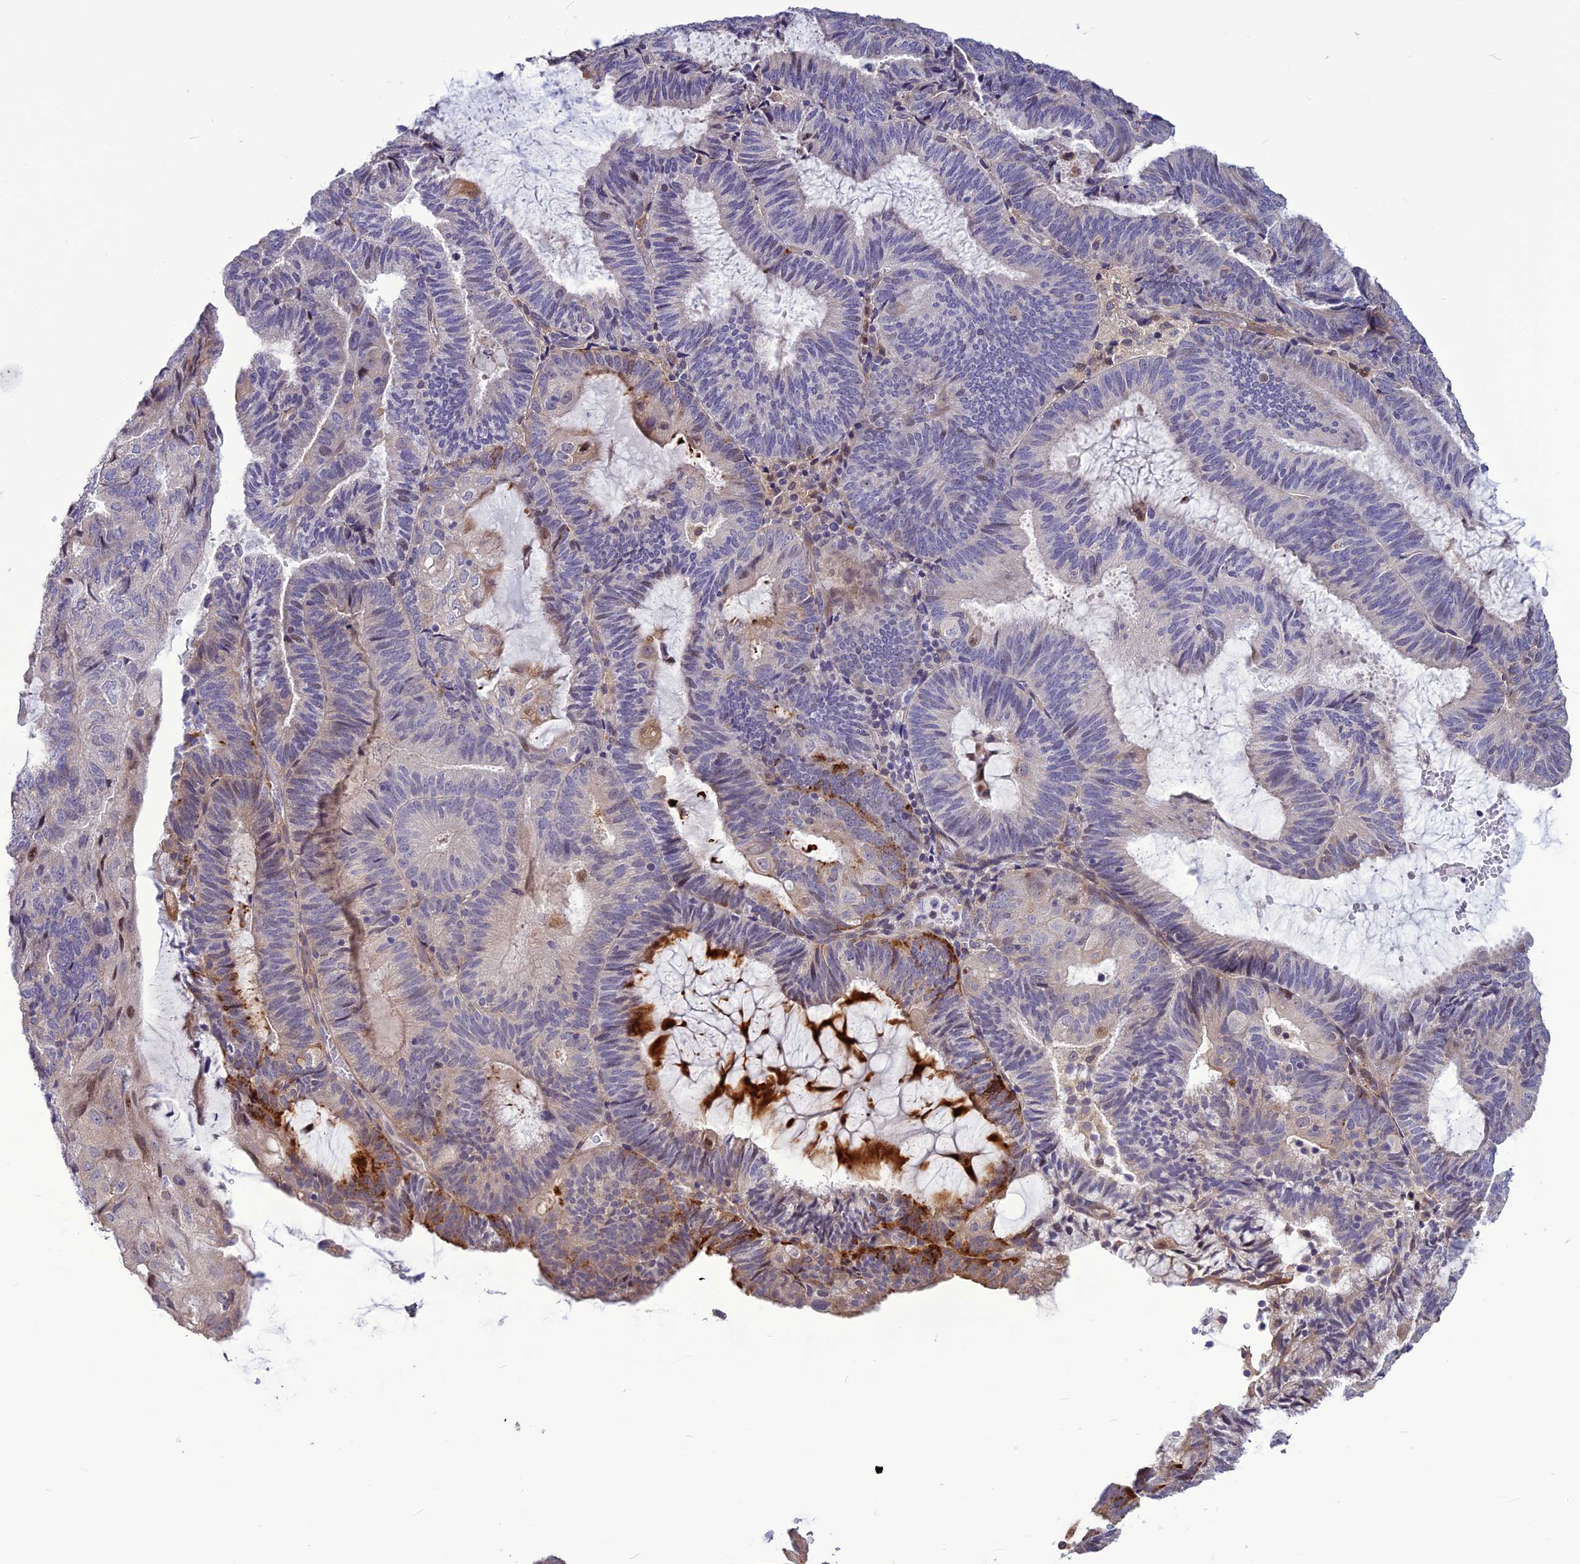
{"staining": {"intensity": "negative", "quantity": "none", "location": "none"}, "tissue": "endometrial cancer", "cell_type": "Tumor cells", "image_type": "cancer", "snomed": [{"axis": "morphology", "description": "Adenocarcinoma, NOS"}, {"axis": "topography", "description": "Endometrium"}], "caption": "This is an IHC micrograph of endometrial cancer. There is no staining in tumor cells.", "gene": "SPG21", "patient": {"sex": "female", "age": 81}}